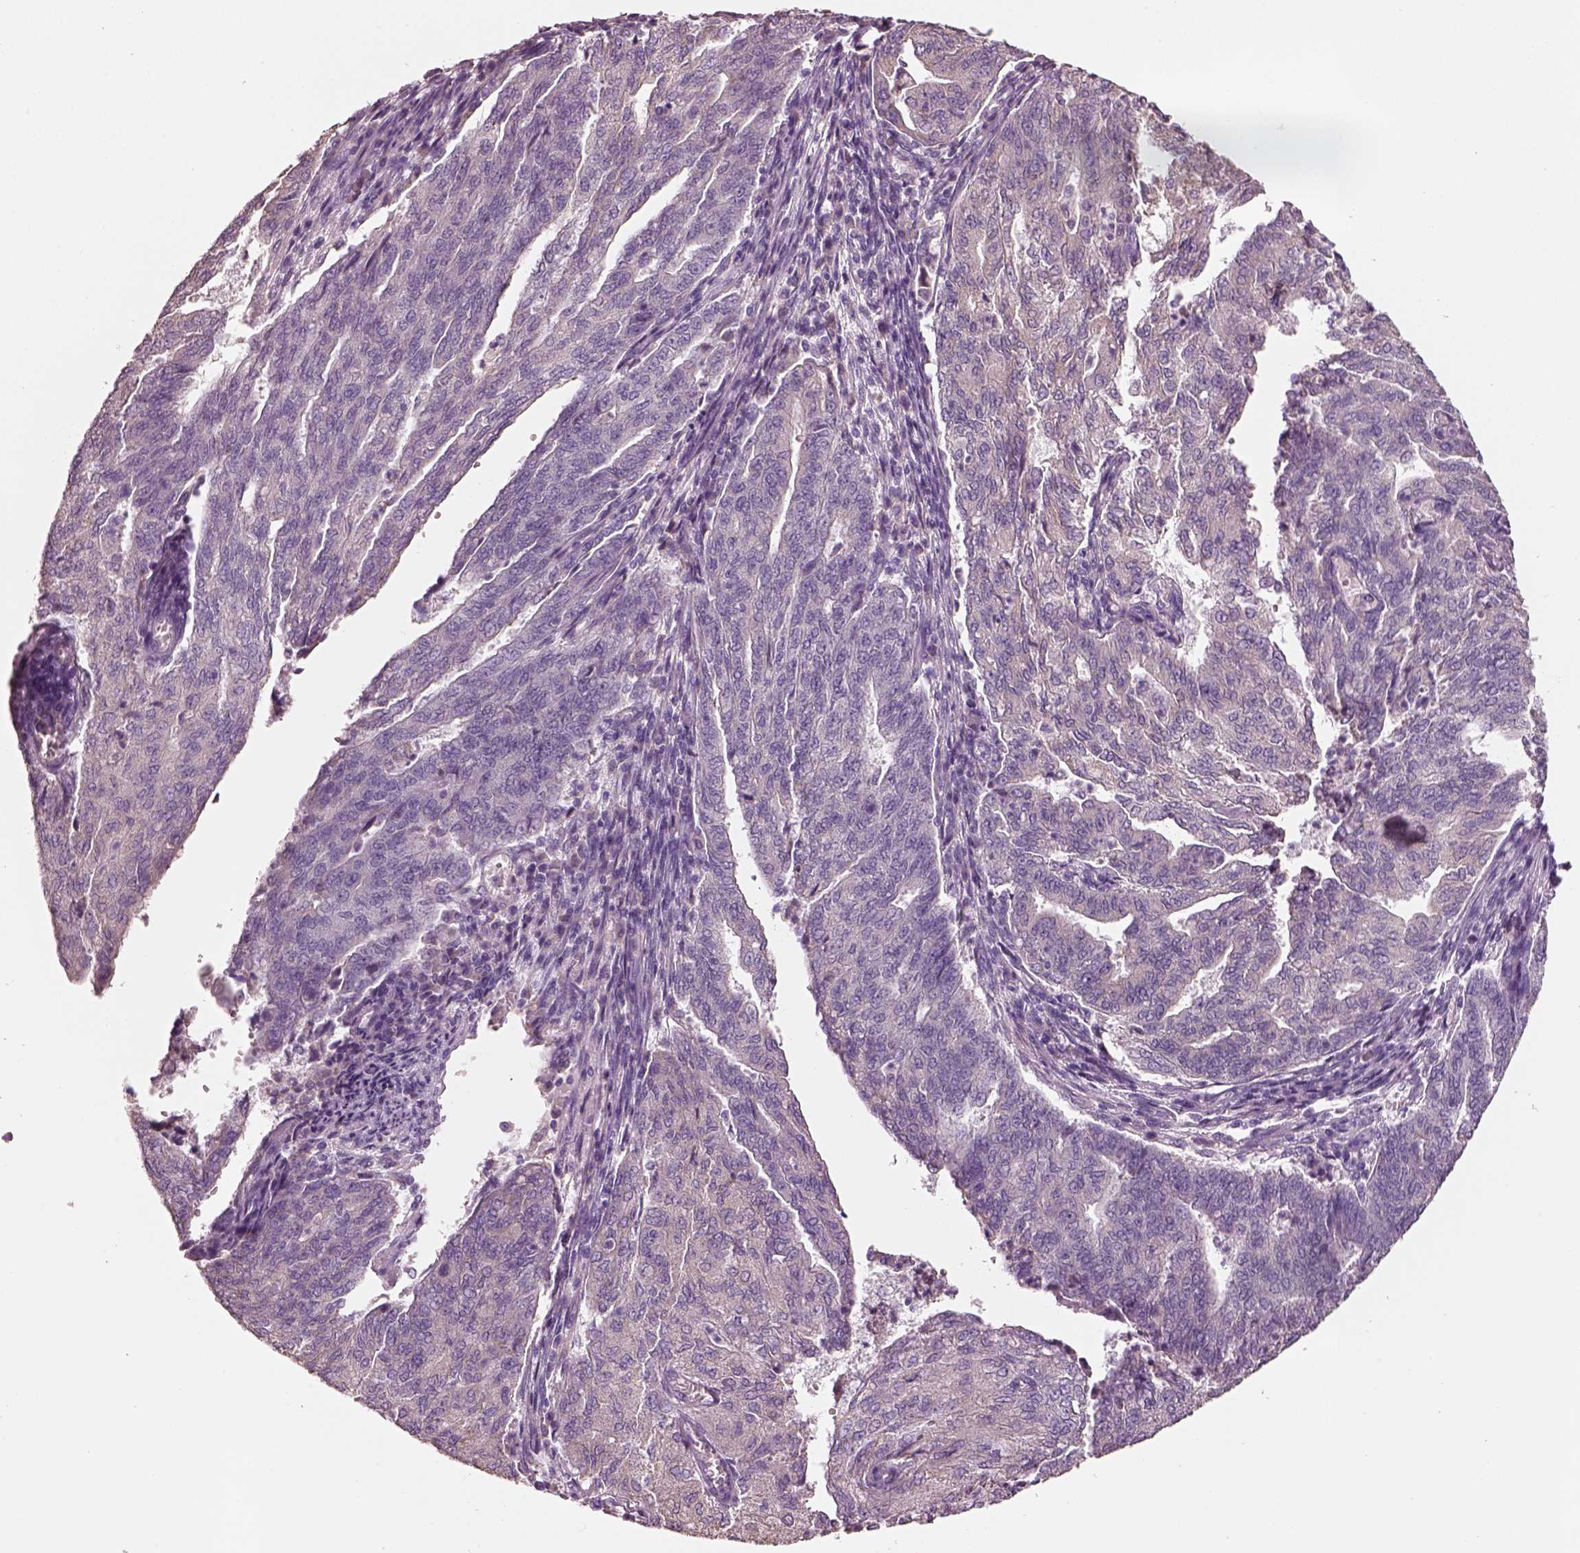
{"staining": {"intensity": "negative", "quantity": "none", "location": "none"}, "tissue": "endometrial cancer", "cell_type": "Tumor cells", "image_type": "cancer", "snomed": [{"axis": "morphology", "description": "Adenocarcinoma, NOS"}, {"axis": "topography", "description": "Endometrium"}], "caption": "Immunohistochemistry (IHC) of endometrial cancer (adenocarcinoma) displays no expression in tumor cells.", "gene": "PNOC", "patient": {"sex": "female", "age": 82}}